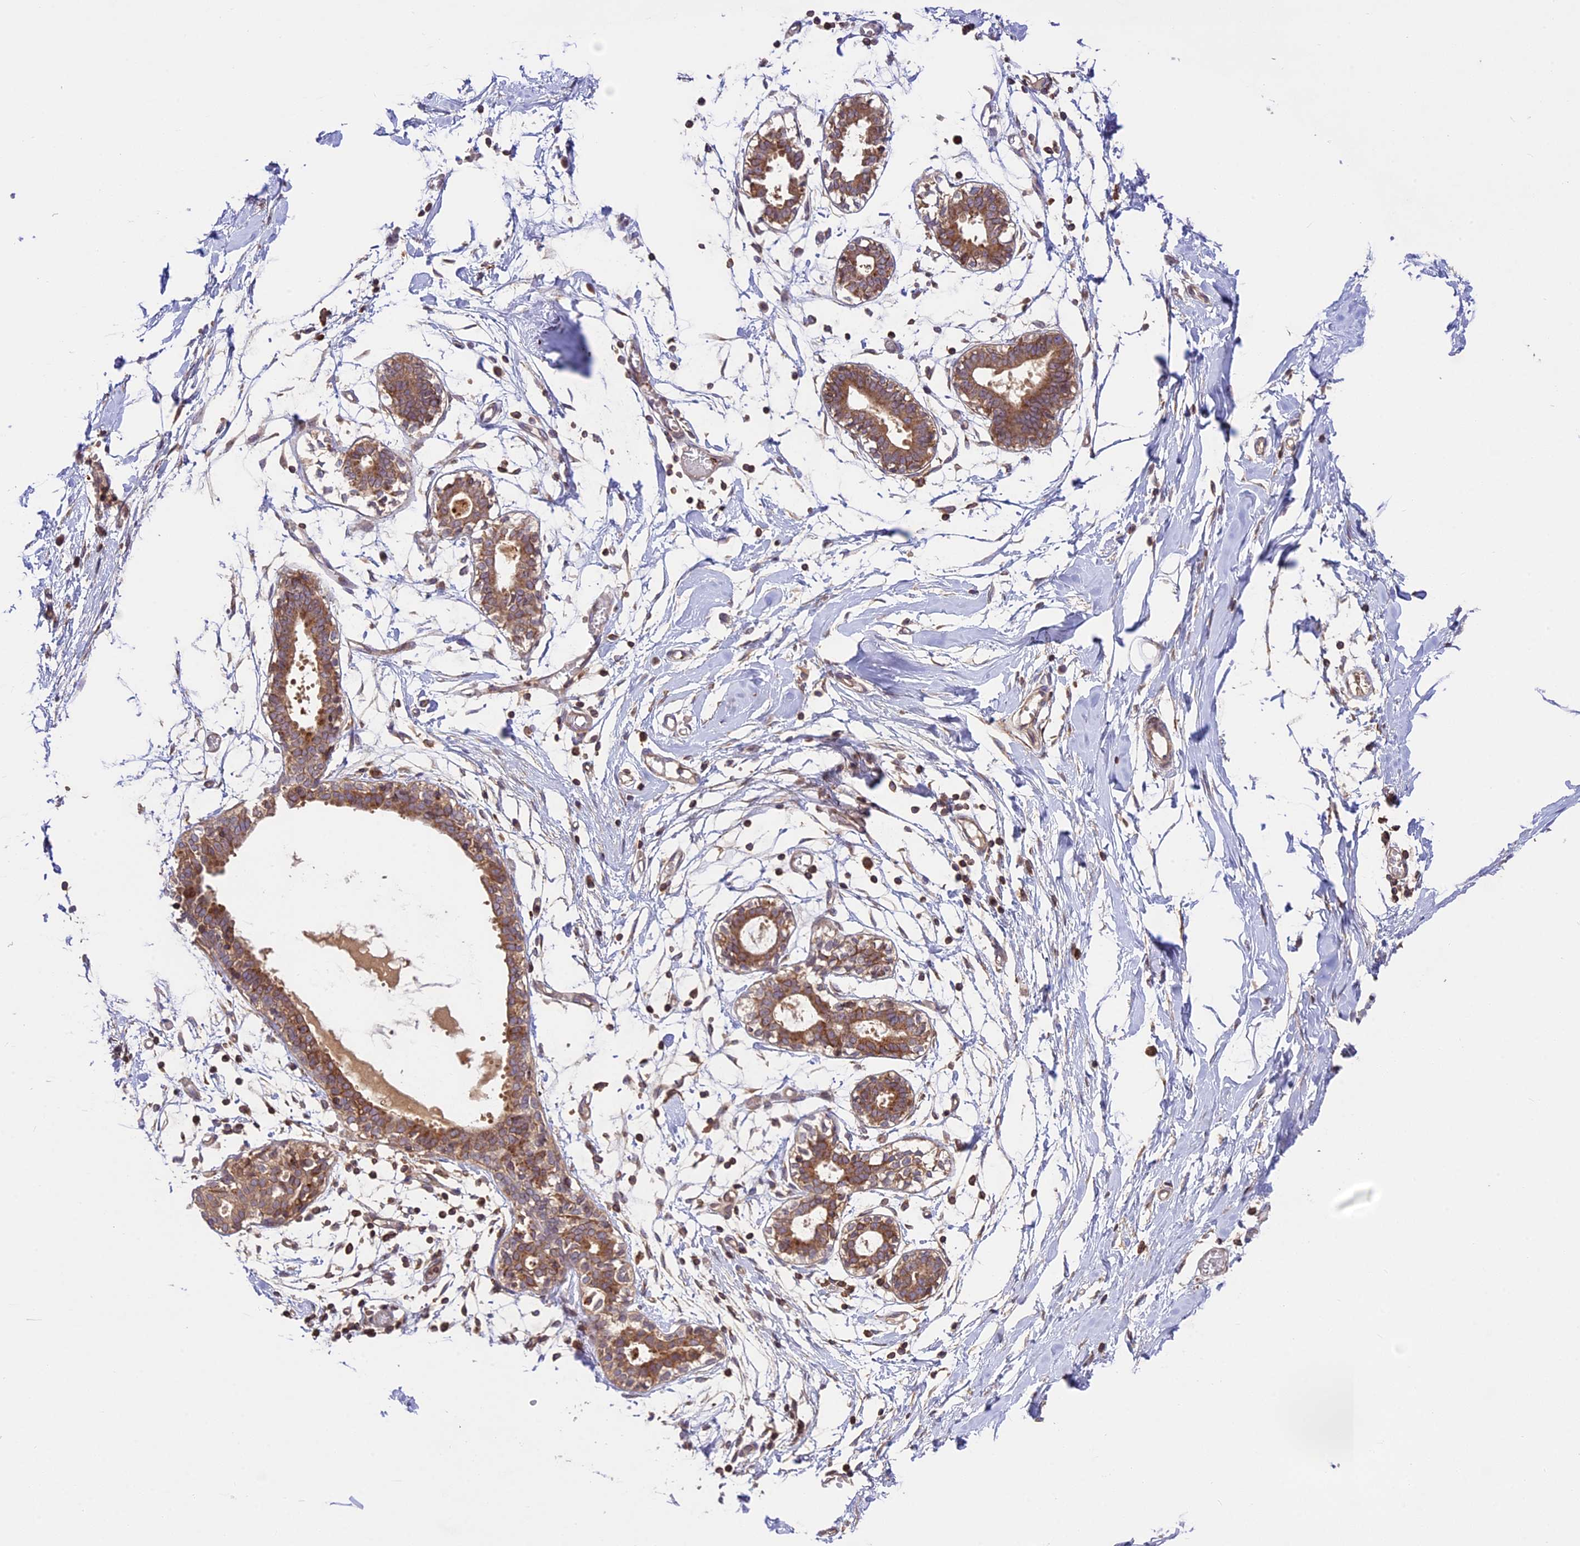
{"staining": {"intensity": "weak", "quantity": "25%-75%", "location": "cytoplasmic/membranous"}, "tissue": "breast", "cell_type": "Adipocytes", "image_type": "normal", "snomed": [{"axis": "morphology", "description": "Normal tissue, NOS"}, {"axis": "topography", "description": "Breast"}], "caption": "Benign breast shows weak cytoplasmic/membranous positivity in about 25%-75% of adipocytes, visualized by immunohistochemistry. (DAB IHC, brown staining for protein, blue staining for nuclei).", "gene": "DGKH", "patient": {"sex": "female", "age": 27}}